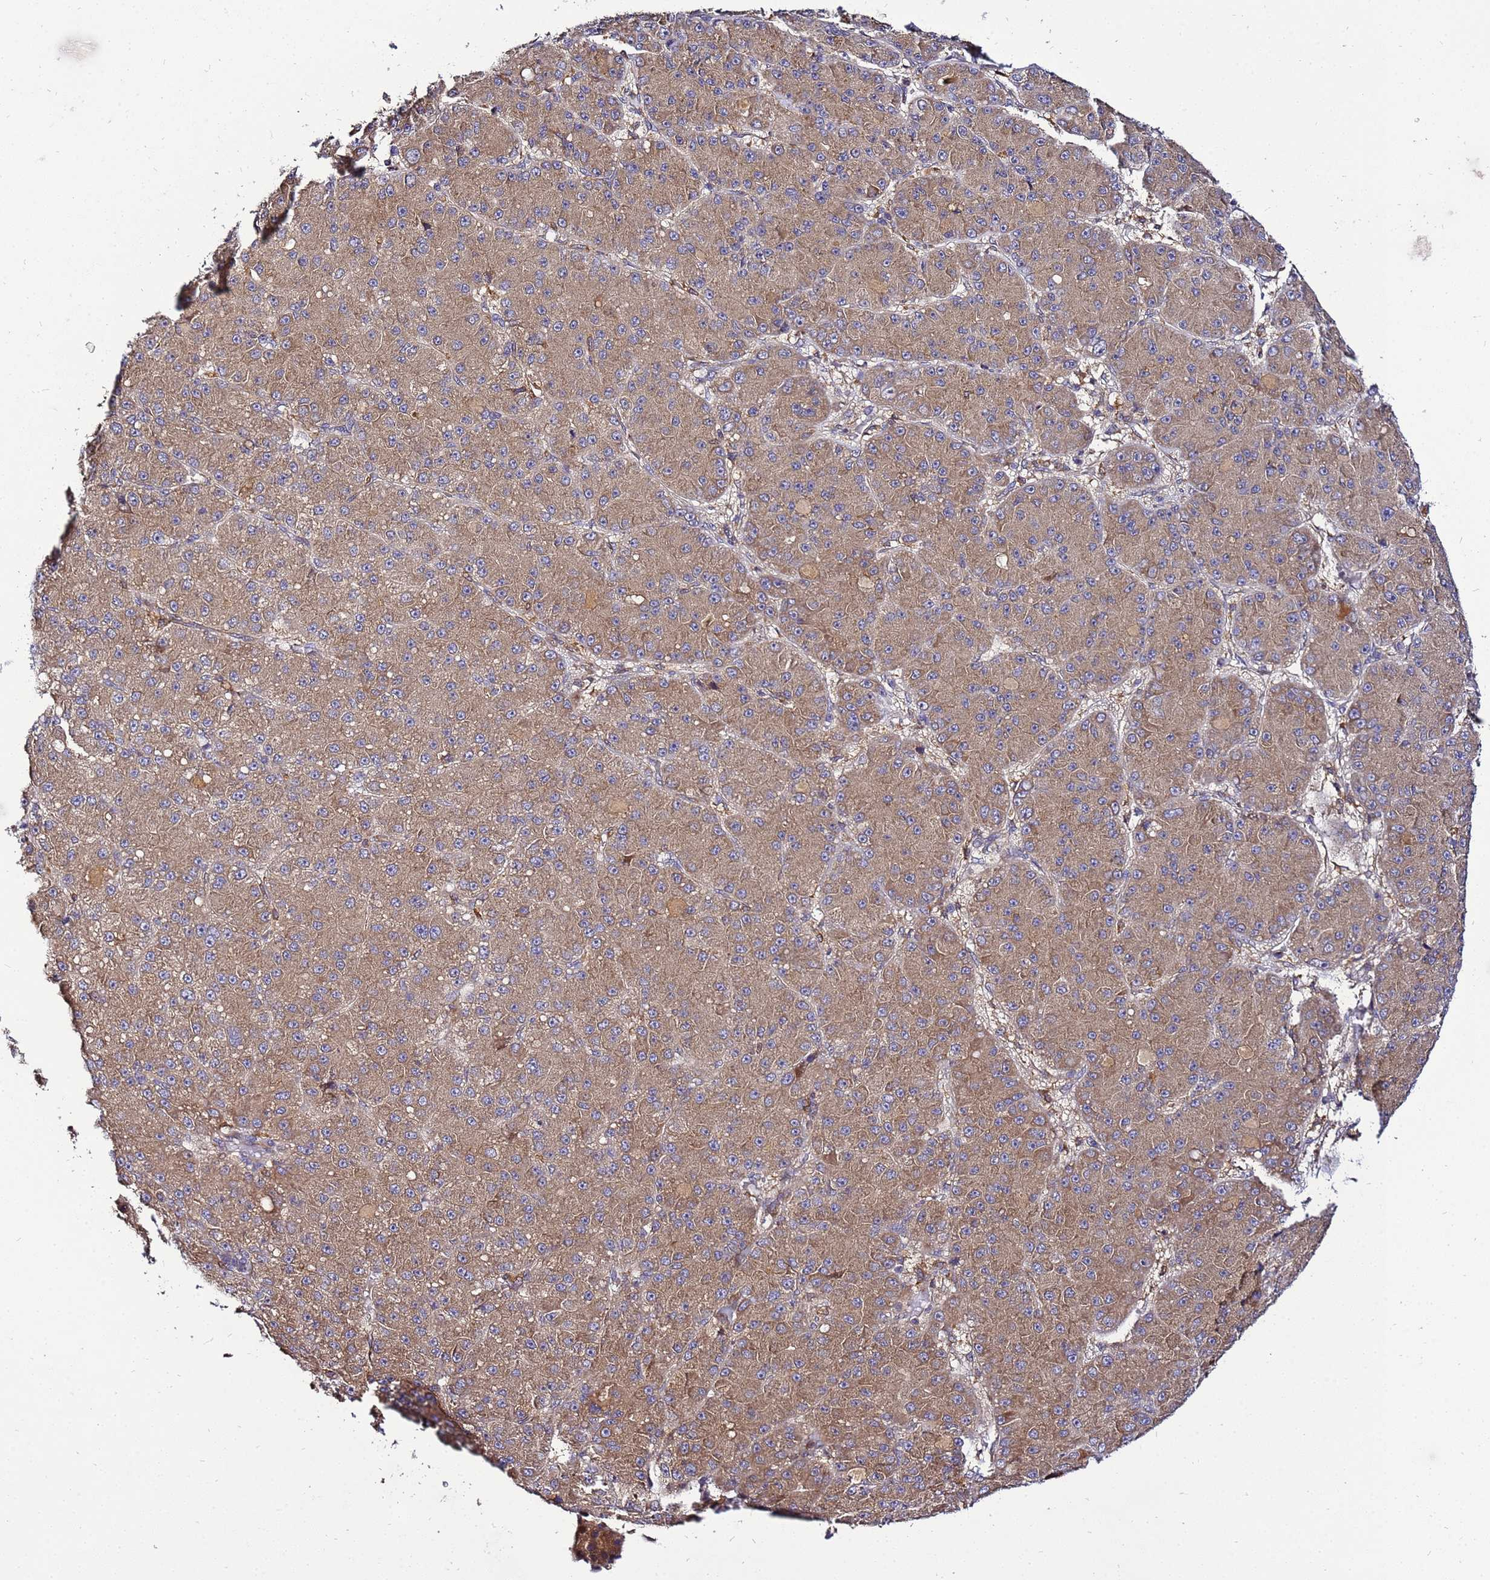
{"staining": {"intensity": "moderate", "quantity": ">75%", "location": "cytoplasmic/membranous"}, "tissue": "liver cancer", "cell_type": "Tumor cells", "image_type": "cancer", "snomed": [{"axis": "morphology", "description": "Carcinoma, Hepatocellular, NOS"}, {"axis": "topography", "description": "Liver"}], "caption": "Human liver cancer (hepatocellular carcinoma) stained with a protein marker shows moderate staining in tumor cells.", "gene": "ADPGK", "patient": {"sex": "male", "age": 67}}